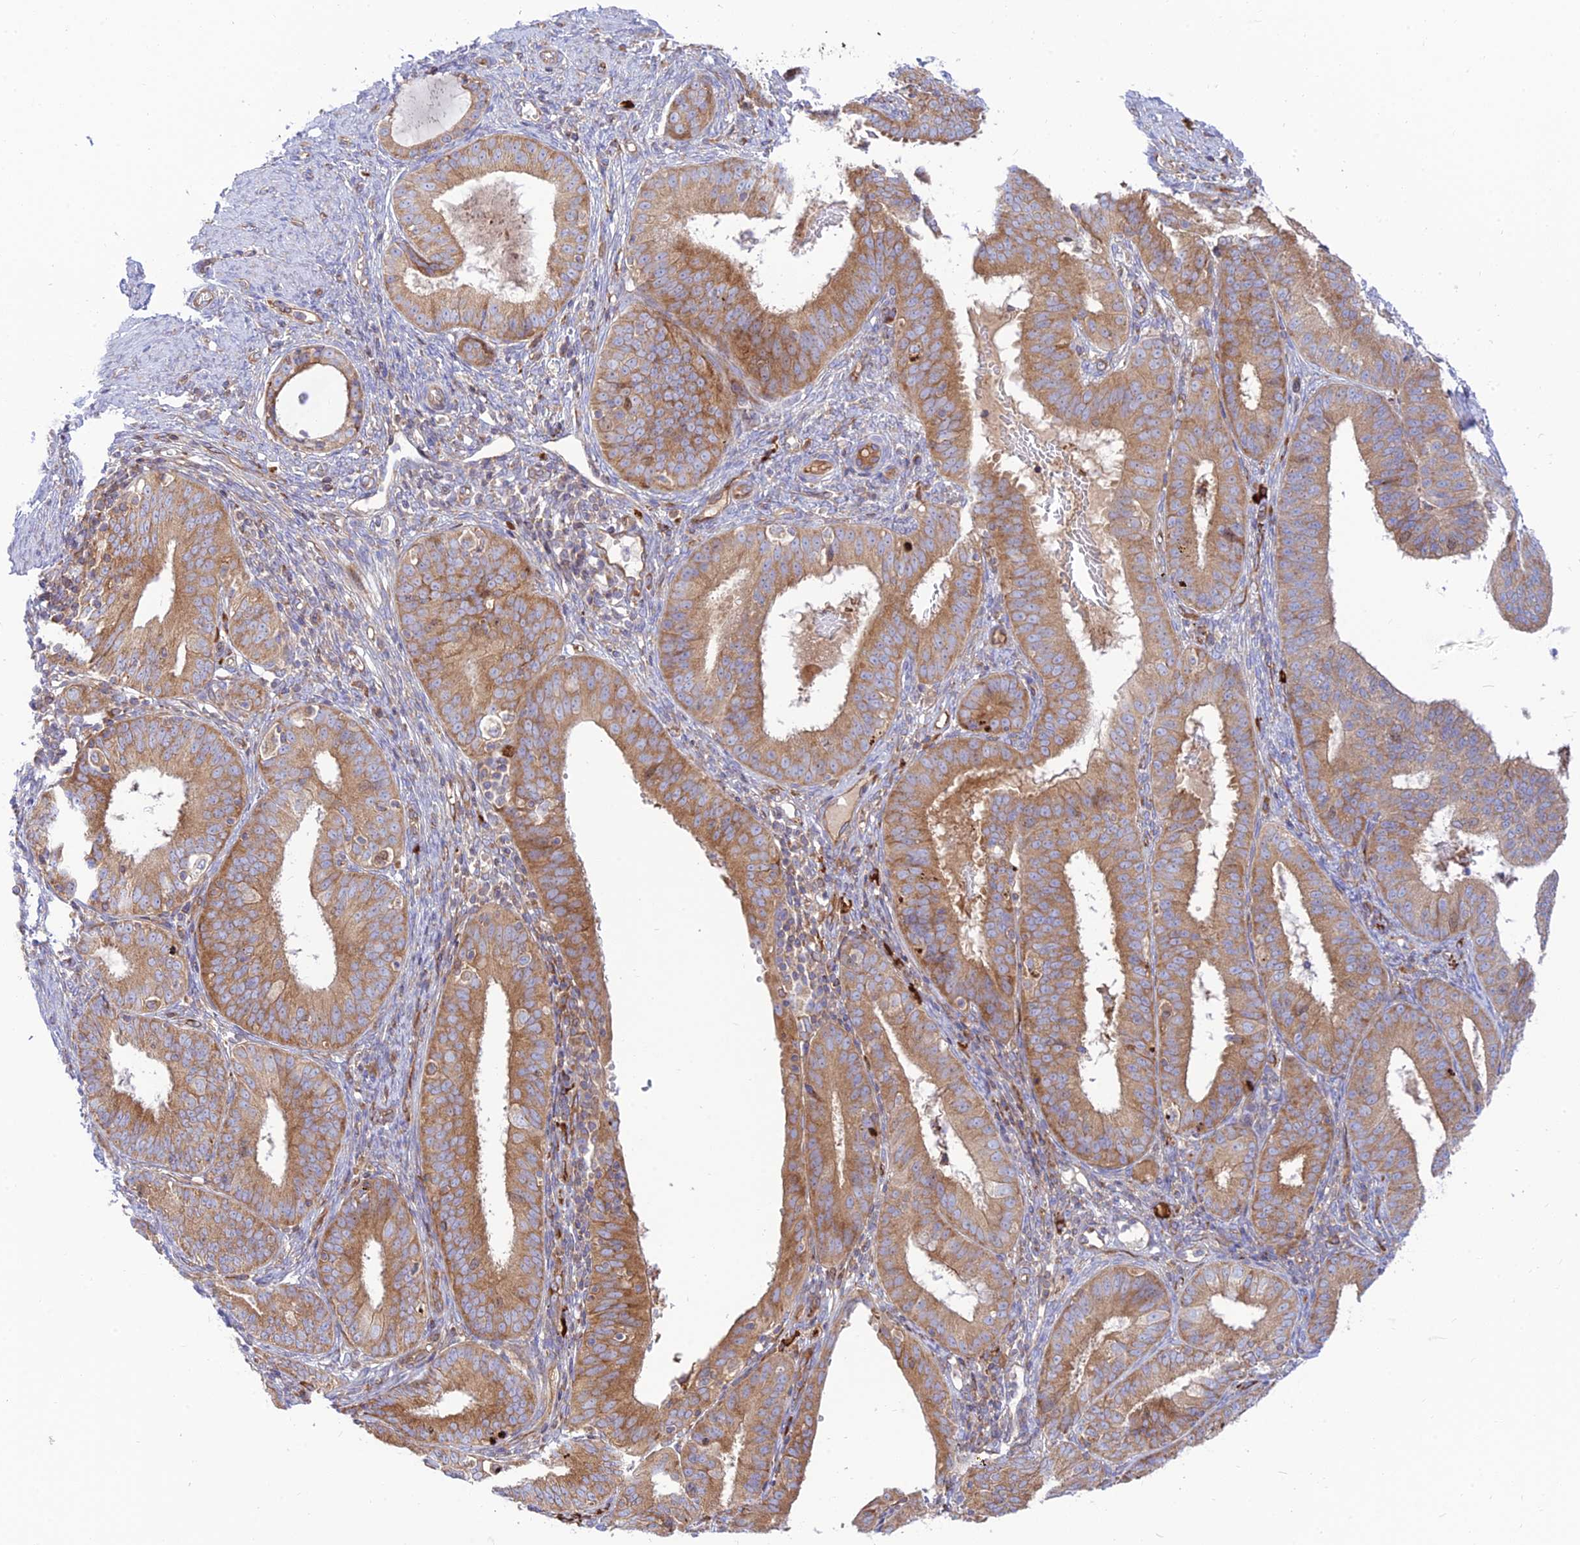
{"staining": {"intensity": "moderate", "quantity": ">75%", "location": "cytoplasmic/membranous"}, "tissue": "endometrial cancer", "cell_type": "Tumor cells", "image_type": "cancer", "snomed": [{"axis": "morphology", "description": "Adenocarcinoma, NOS"}, {"axis": "topography", "description": "Endometrium"}], "caption": "Immunohistochemistry of adenocarcinoma (endometrial) demonstrates medium levels of moderate cytoplasmic/membranous expression in about >75% of tumor cells.", "gene": "PIMREG", "patient": {"sex": "female", "age": 51}}